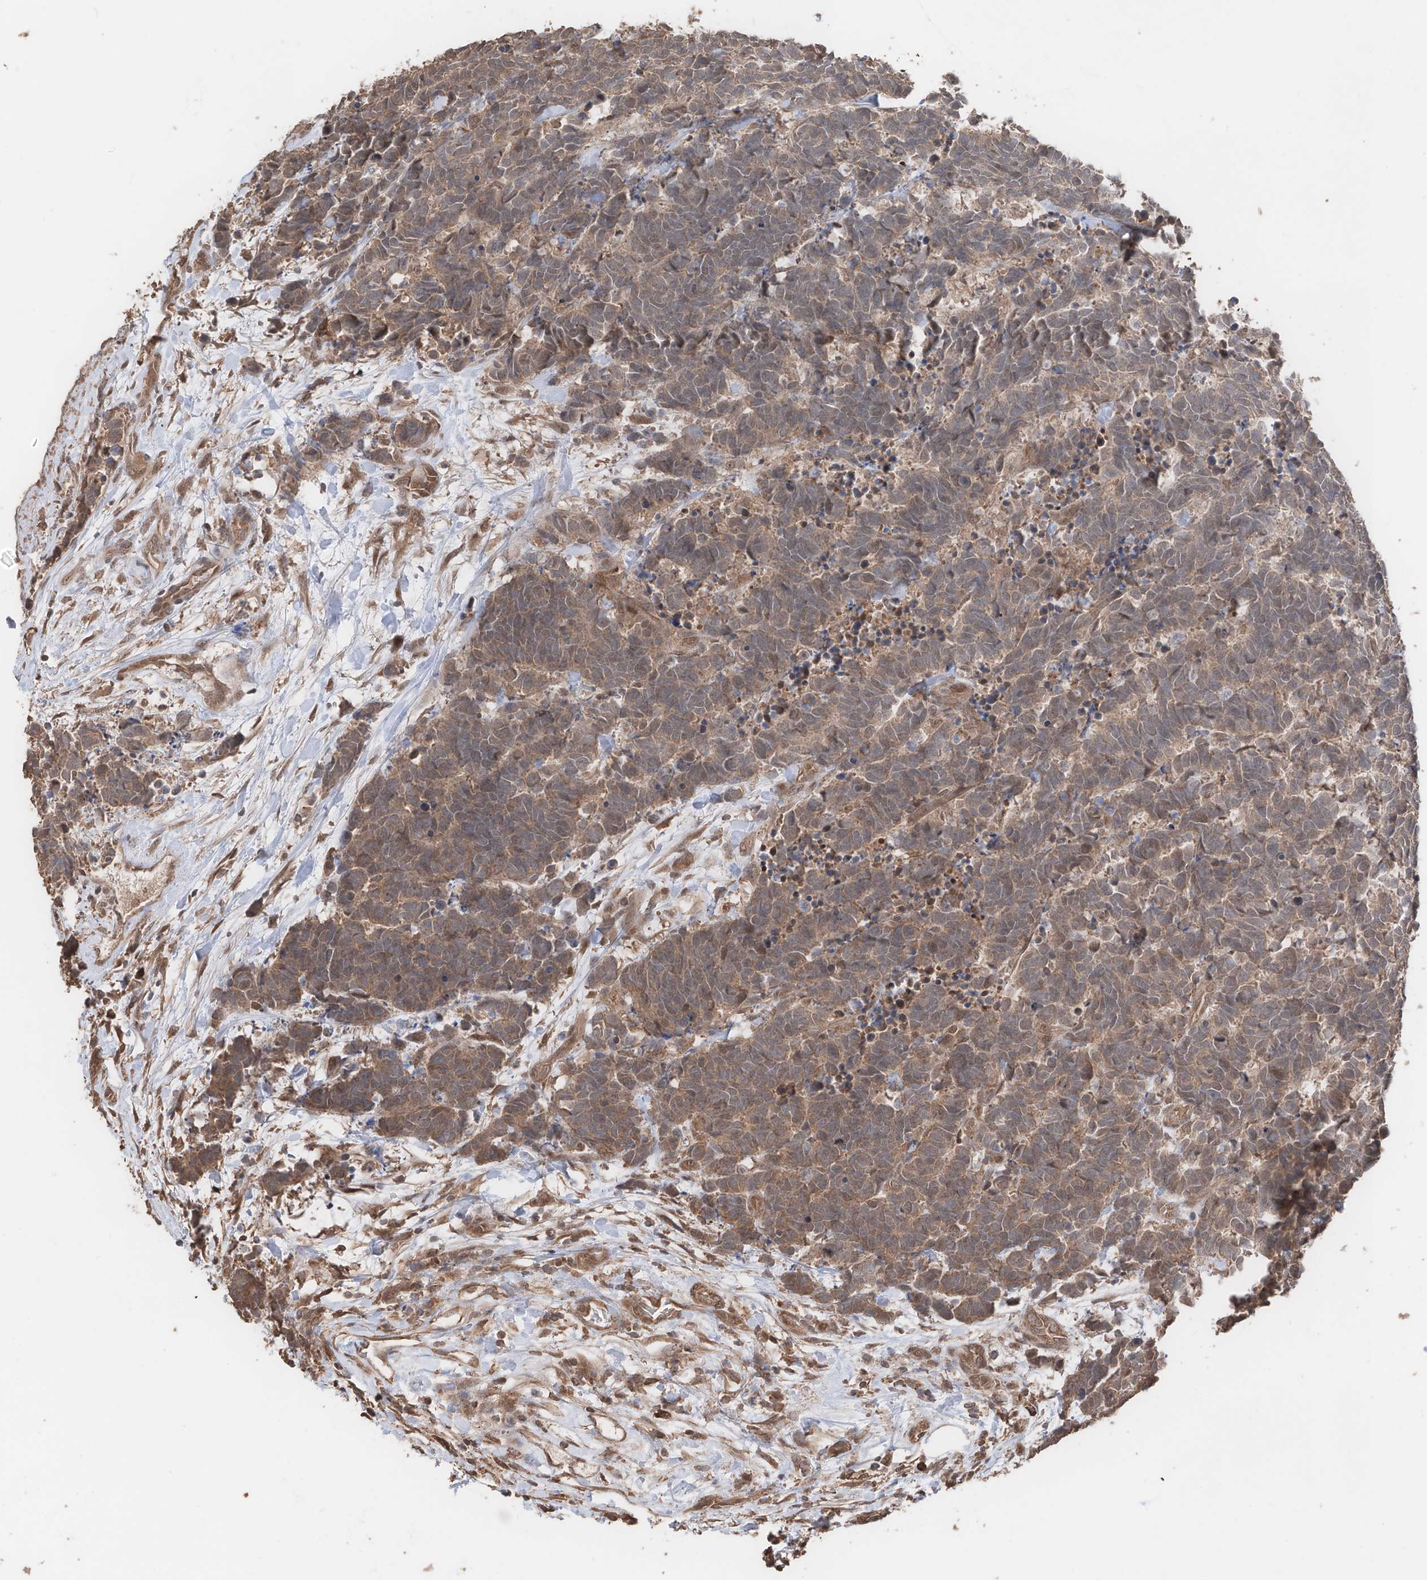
{"staining": {"intensity": "moderate", "quantity": ">75%", "location": "cytoplasmic/membranous"}, "tissue": "carcinoid", "cell_type": "Tumor cells", "image_type": "cancer", "snomed": [{"axis": "morphology", "description": "Carcinoma, NOS"}, {"axis": "morphology", "description": "Carcinoid, malignant, NOS"}, {"axis": "topography", "description": "Urinary bladder"}], "caption": "Moderate cytoplasmic/membranous staining for a protein is seen in approximately >75% of tumor cells of carcinoid (malignant) using IHC.", "gene": "FAM135A", "patient": {"sex": "male", "age": 57}}